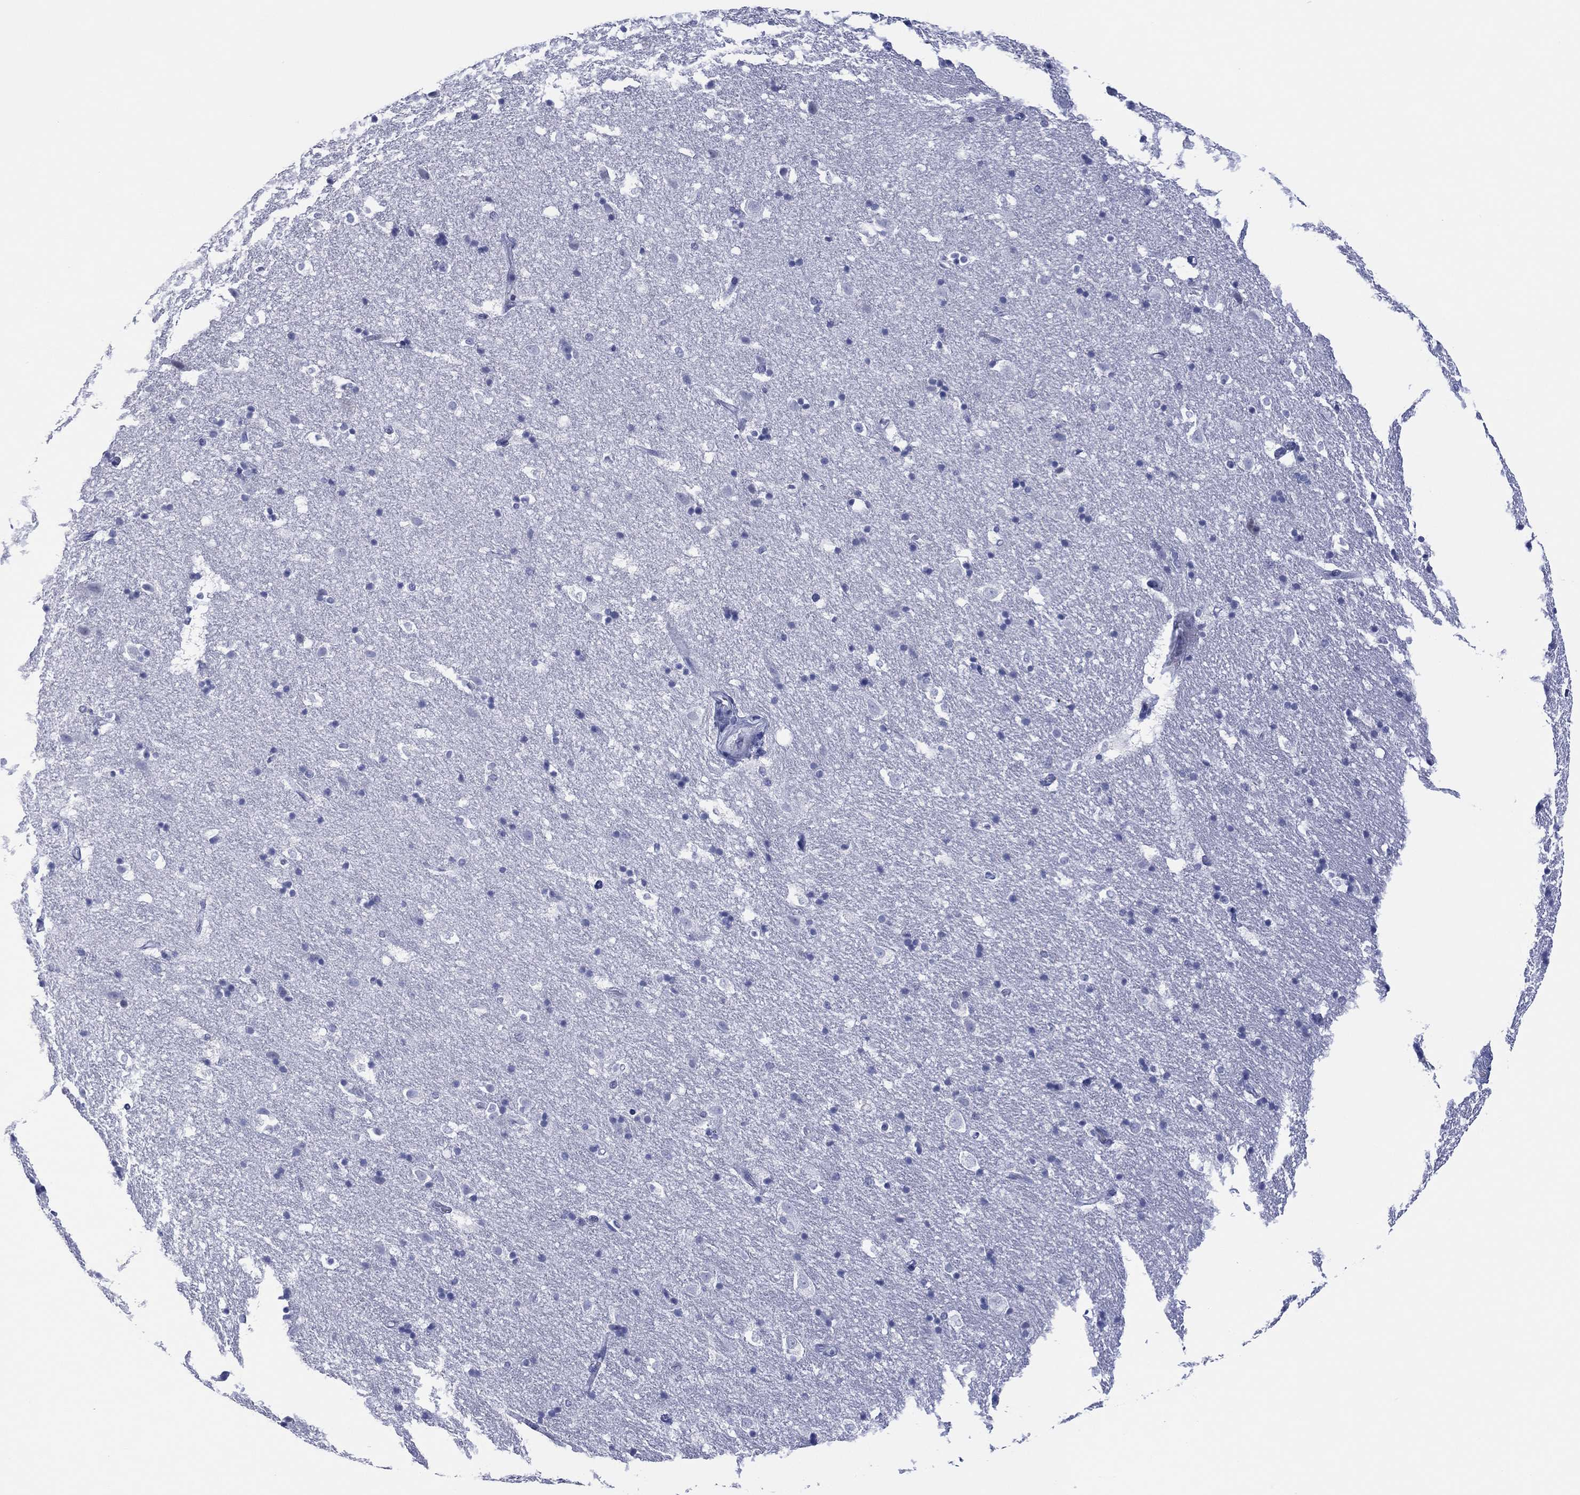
{"staining": {"intensity": "negative", "quantity": "none", "location": "none"}, "tissue": "hippocampus", "cell_type": "Glial cells", "image_type": "normal", "snomed": [{"axis": "morphology", "description": "Normal tissue, NOS"}, {"axis": "topography", "description": "Hippocampus"}], "caption": "IHC image of benign hippocampus stained for a protein (brown), which demonstrates no positivity in glial cells.", "gene": "UTF1", "patient": {"sex": "male", "age": 49}}